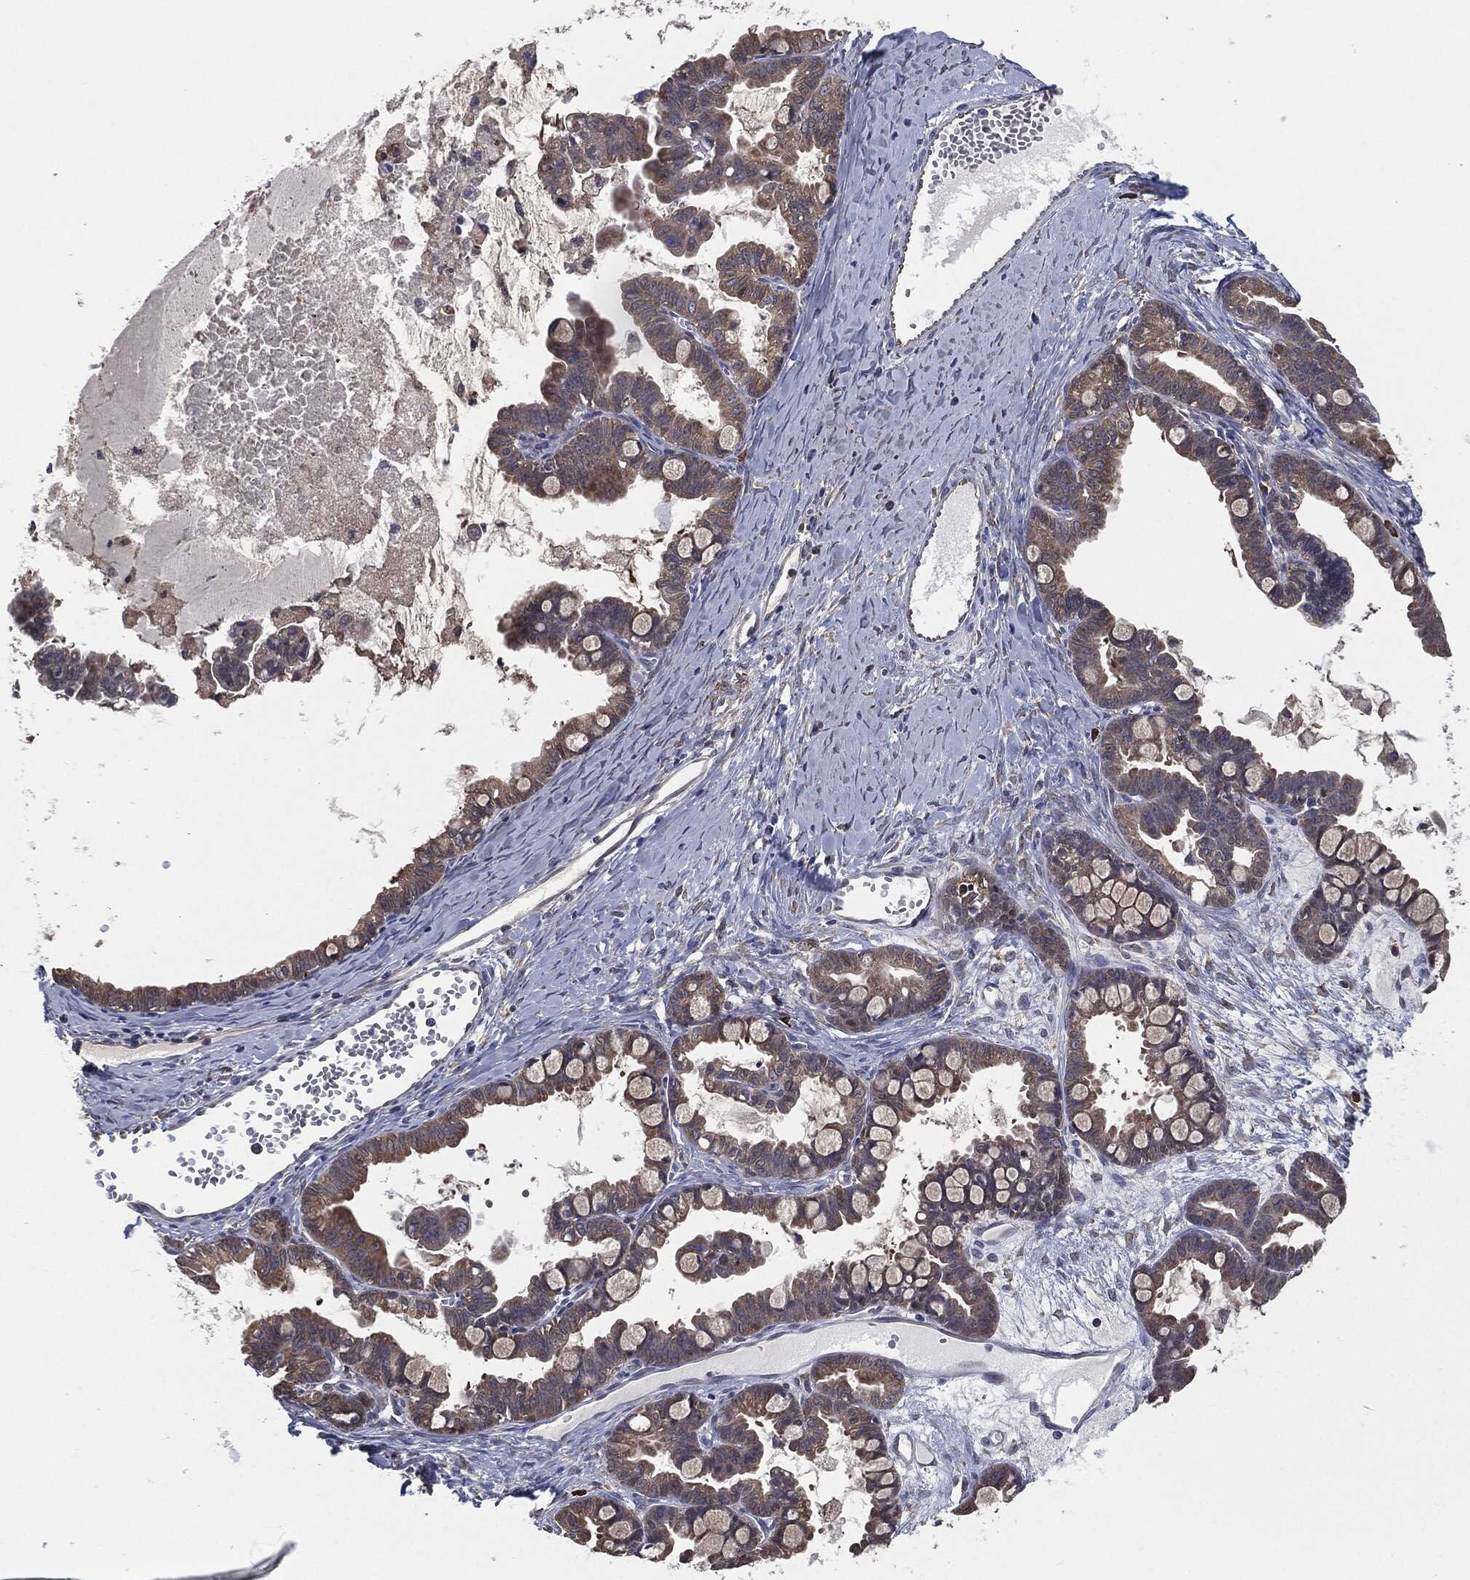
{"staining": {"intensity": "weak", "quantity": ">75%", "location": "cytoplasmic/membranous"}, "tissue": "ovarian cancer", "cell_type": "Tumor cells", "image_type": "cancer", "snomed": [{"axis": "morphology", "description": "Cystadenocarcinoma, mucinous, NOS"}, {"axis": "topography", "description": "Ovary"}], "caption": "Immunohistochemistry (IHC) staining of ovarian mucinous cystadenocarcinoma, which demonstrates low levels of weak cytoplasmic/membranous positivity in approximately >75% of tumor cells indicating weak cytoplasmic/membranous protein staining. The staining was performed using DAB (brown) for protein detection and nuclei were counterstained in hematoxylin (blue).", "gene": "PRDX4", "patient": {"sex": "female", "age": 63}}